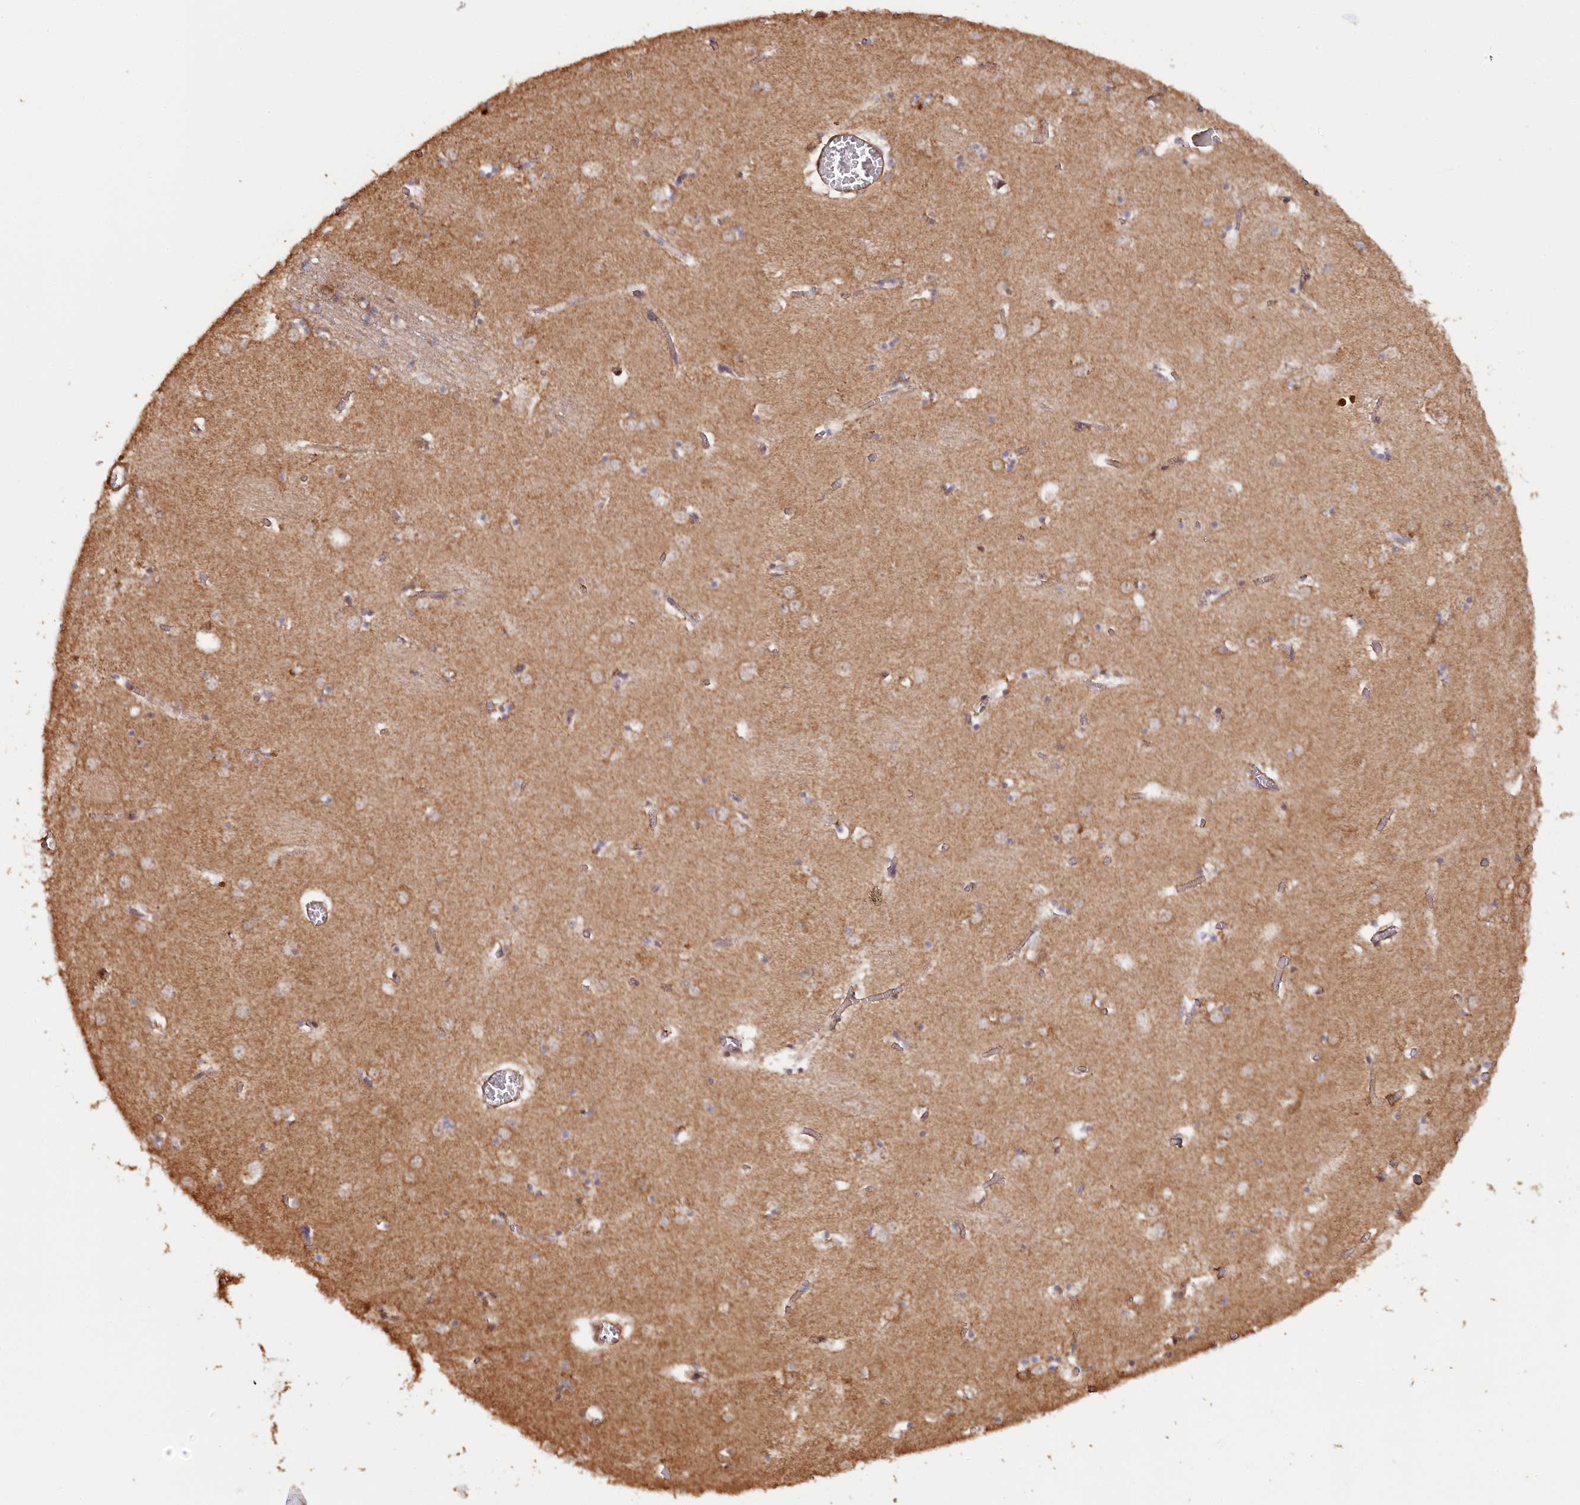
{"staining": {"intensity": "moderate", "quantity": "<25%", "location": "cytoplasmic/membranous"}, "tissue": "caudate", "cell_type": "Glial cells", "image_type": "normal", "snomed": [{"axis": "morphology", "description": "Normal tissue, NOS"}, {"axis": "topography", "description": "Lateral ventricle wall"}], "caption": "The histopathology image displays immunohistochemical staining of benign caudate. There is moderate cytoplasmic/membranous expression is appreciated in about <25% of glial cells.", "gene": "PAIP2", "patient": {"sex": "male", "age": 70}}